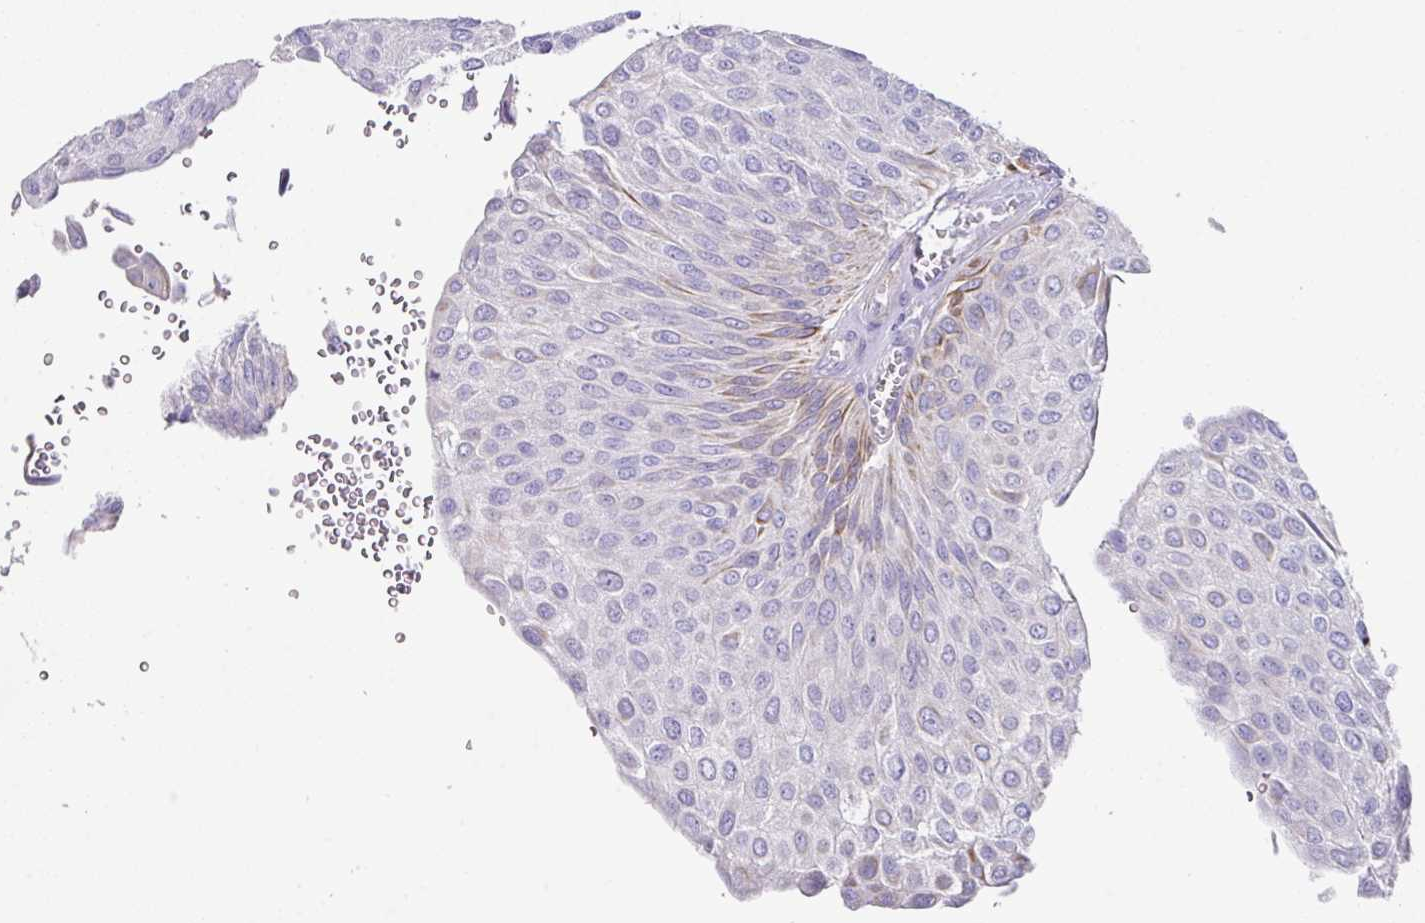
{"staining": {"intensity": "moderate", "quantity": "<25%", "location": "cytoplasmic/membranous"}, "tissue": "urothelial cancer", "cell_type": "Tumor cells", "image_type": "cancer", "snomed": [{"axis": "morphology", "description": "Urothelial carcinoma, NOS"}, {"axis": "topography", "description": "Urinary bladder"}], "caption": "Brown immunohistochemical staining in human transitional cell carcinoma exhibits moderate cytoplasmic/membranous positivity in about <25% of tumor cells.", "gene": "TARM1", "patient": {"sex": "male", "age": 67}}